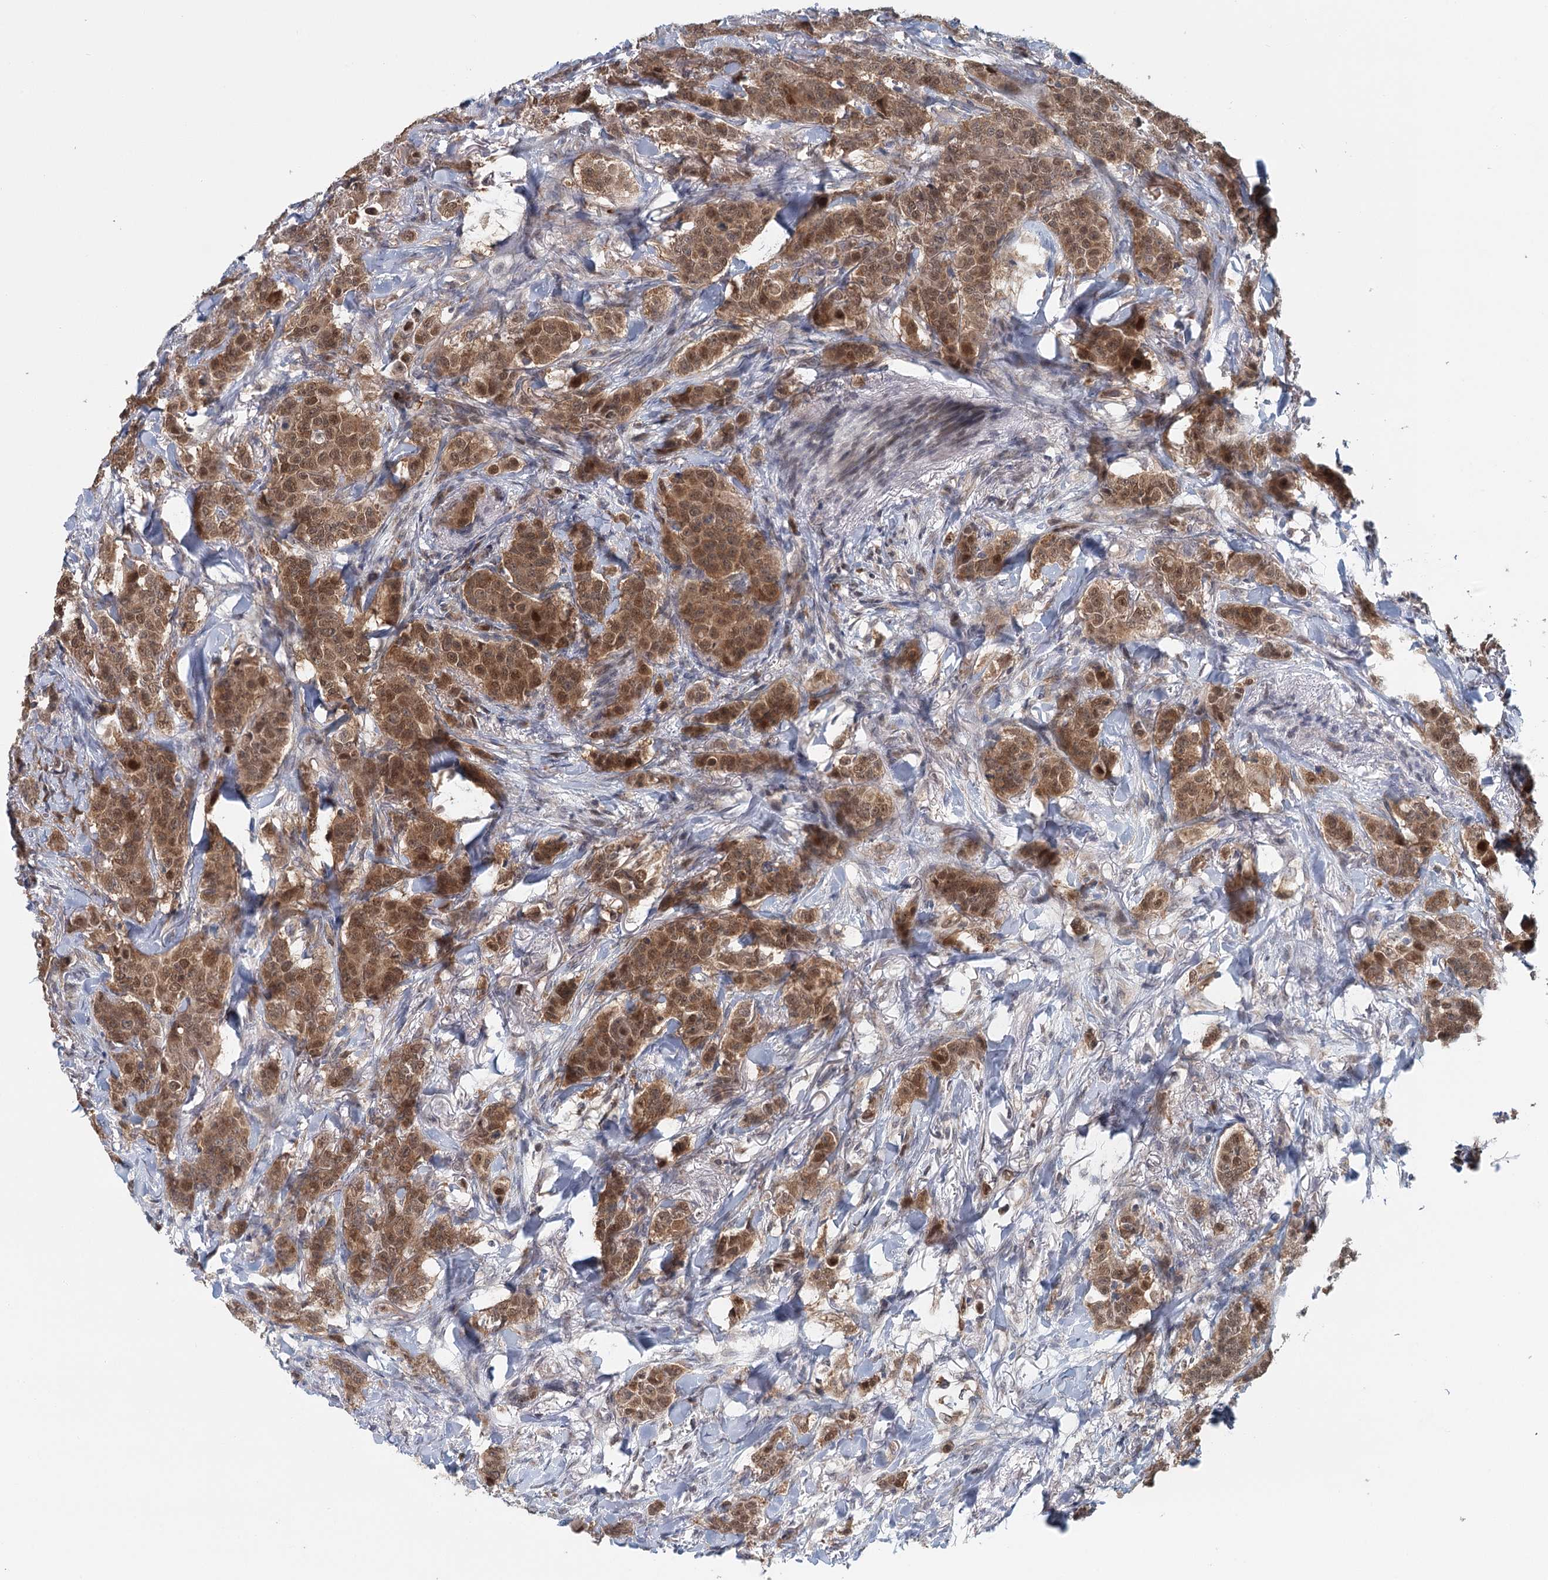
{"staining": {"intensity": "moderate", "quantity": ">75%", "location": "cytoplasmic/membranous,nuclear"}, "tissue": "breast cancer", "cell_type": "Tumor cells", "image_type": "cancer", "snomed": [{"axis": "morphology", "description": "Duct carcinoma"}, {"axis": "topography", "description": "Breast"}], "caption": "Protein analysis of infiltrating ductal carcinoma (breast) tissue exhibits moderate cytoplasmic/membranous and nuclear staining in approximately >75% of tumor cells. The staining was performed using DAB to visualize the protein expression in brown, while the nuclei were stained in blue with hematoxylin (Magnification: 20x).", "gene": "ADK", "patient": {"sex": "female", "age": 40}}